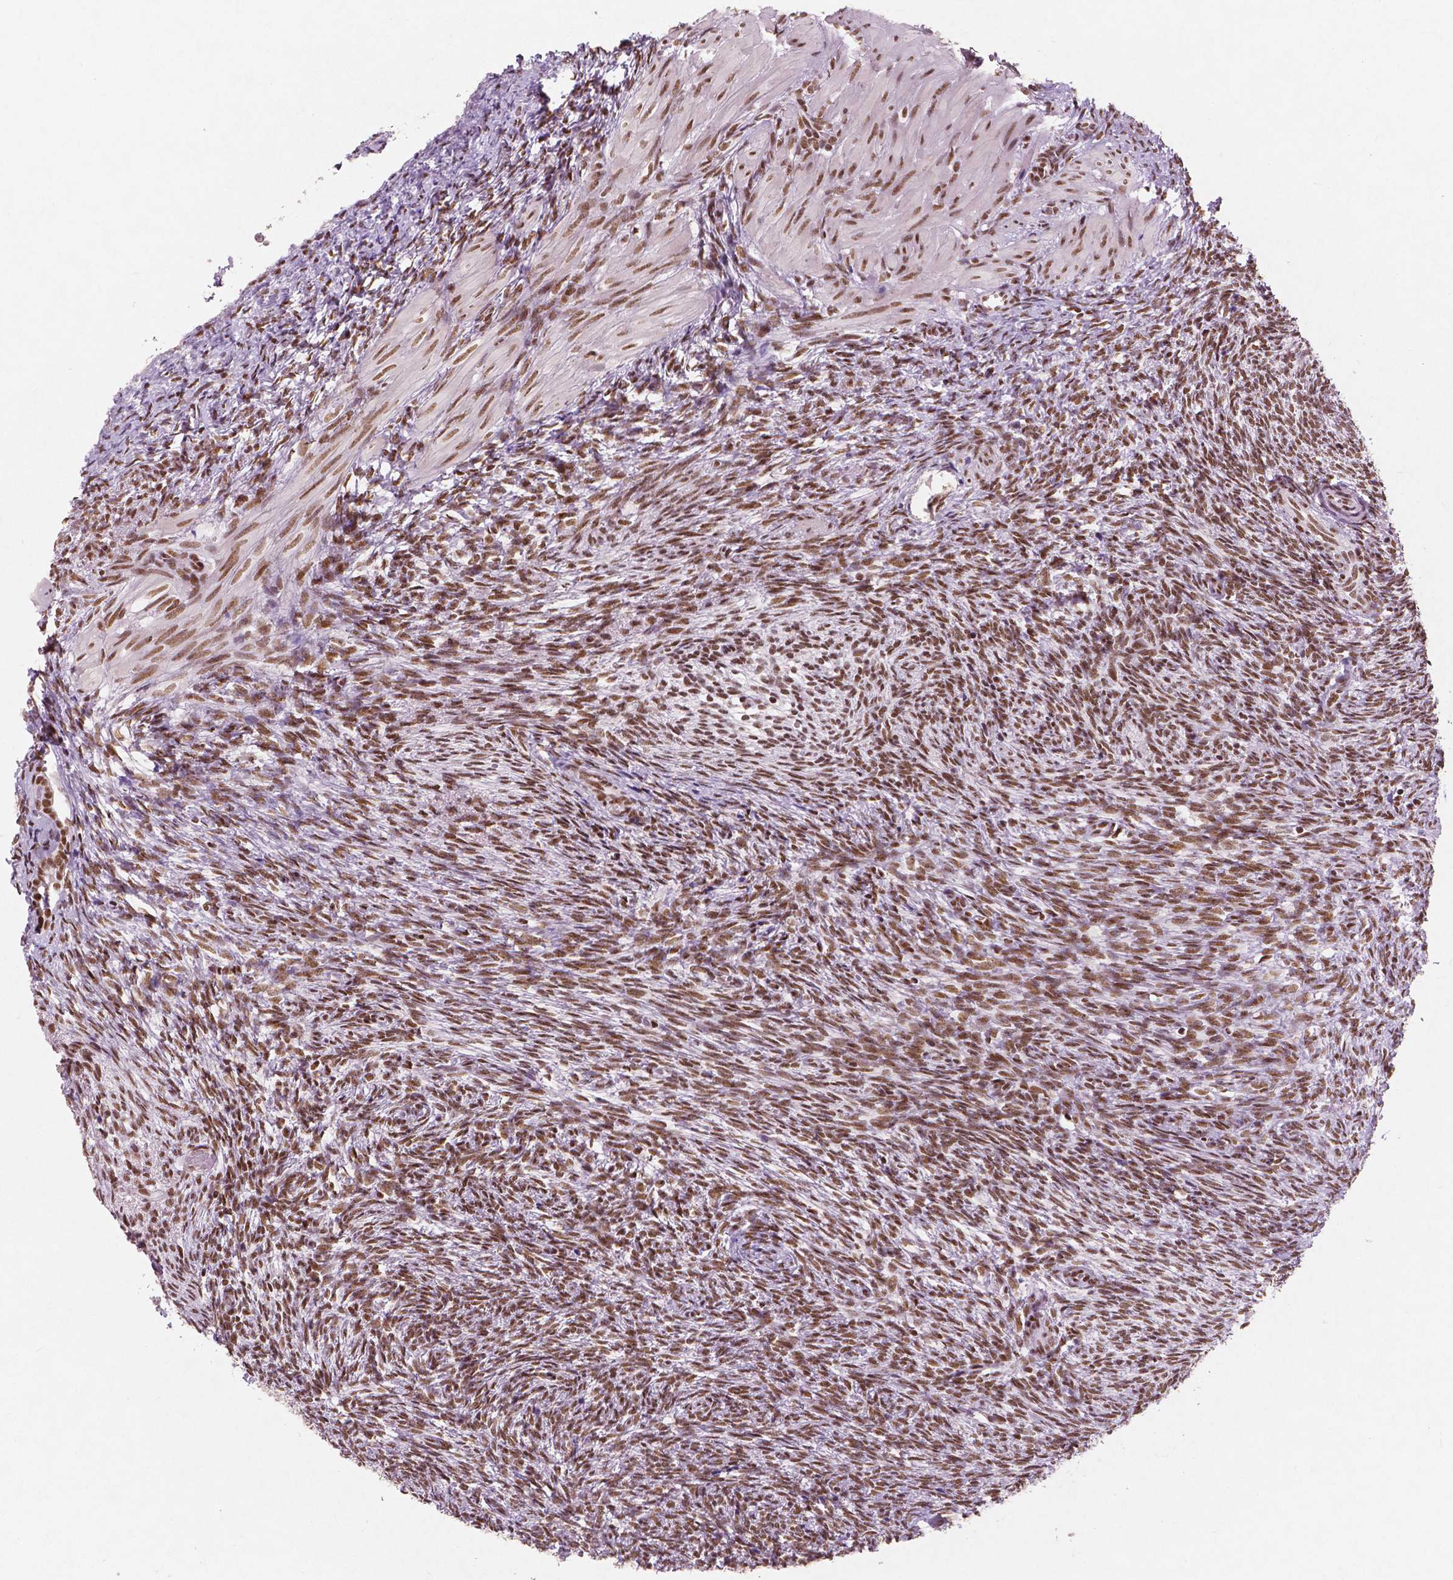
{"staining": {"intensity": "moderate", "quantity": ">75%", "location": "nuclear"}, "tissue": "ovary", "cell_type": "Follicle cells", "image_type": "normal", "snomed": [{"axis": "morphology", "description": "Normal tissue, NOS"}, {"axis": "topography", "description": "Ovary"}], "caption": "The micrograph demonstrates a brown stain indicating the presence of a protein in the nuclear of follicle cells in ovary.", "gene": "BRD4", "patient": {"sex": "female", "age": 46}}